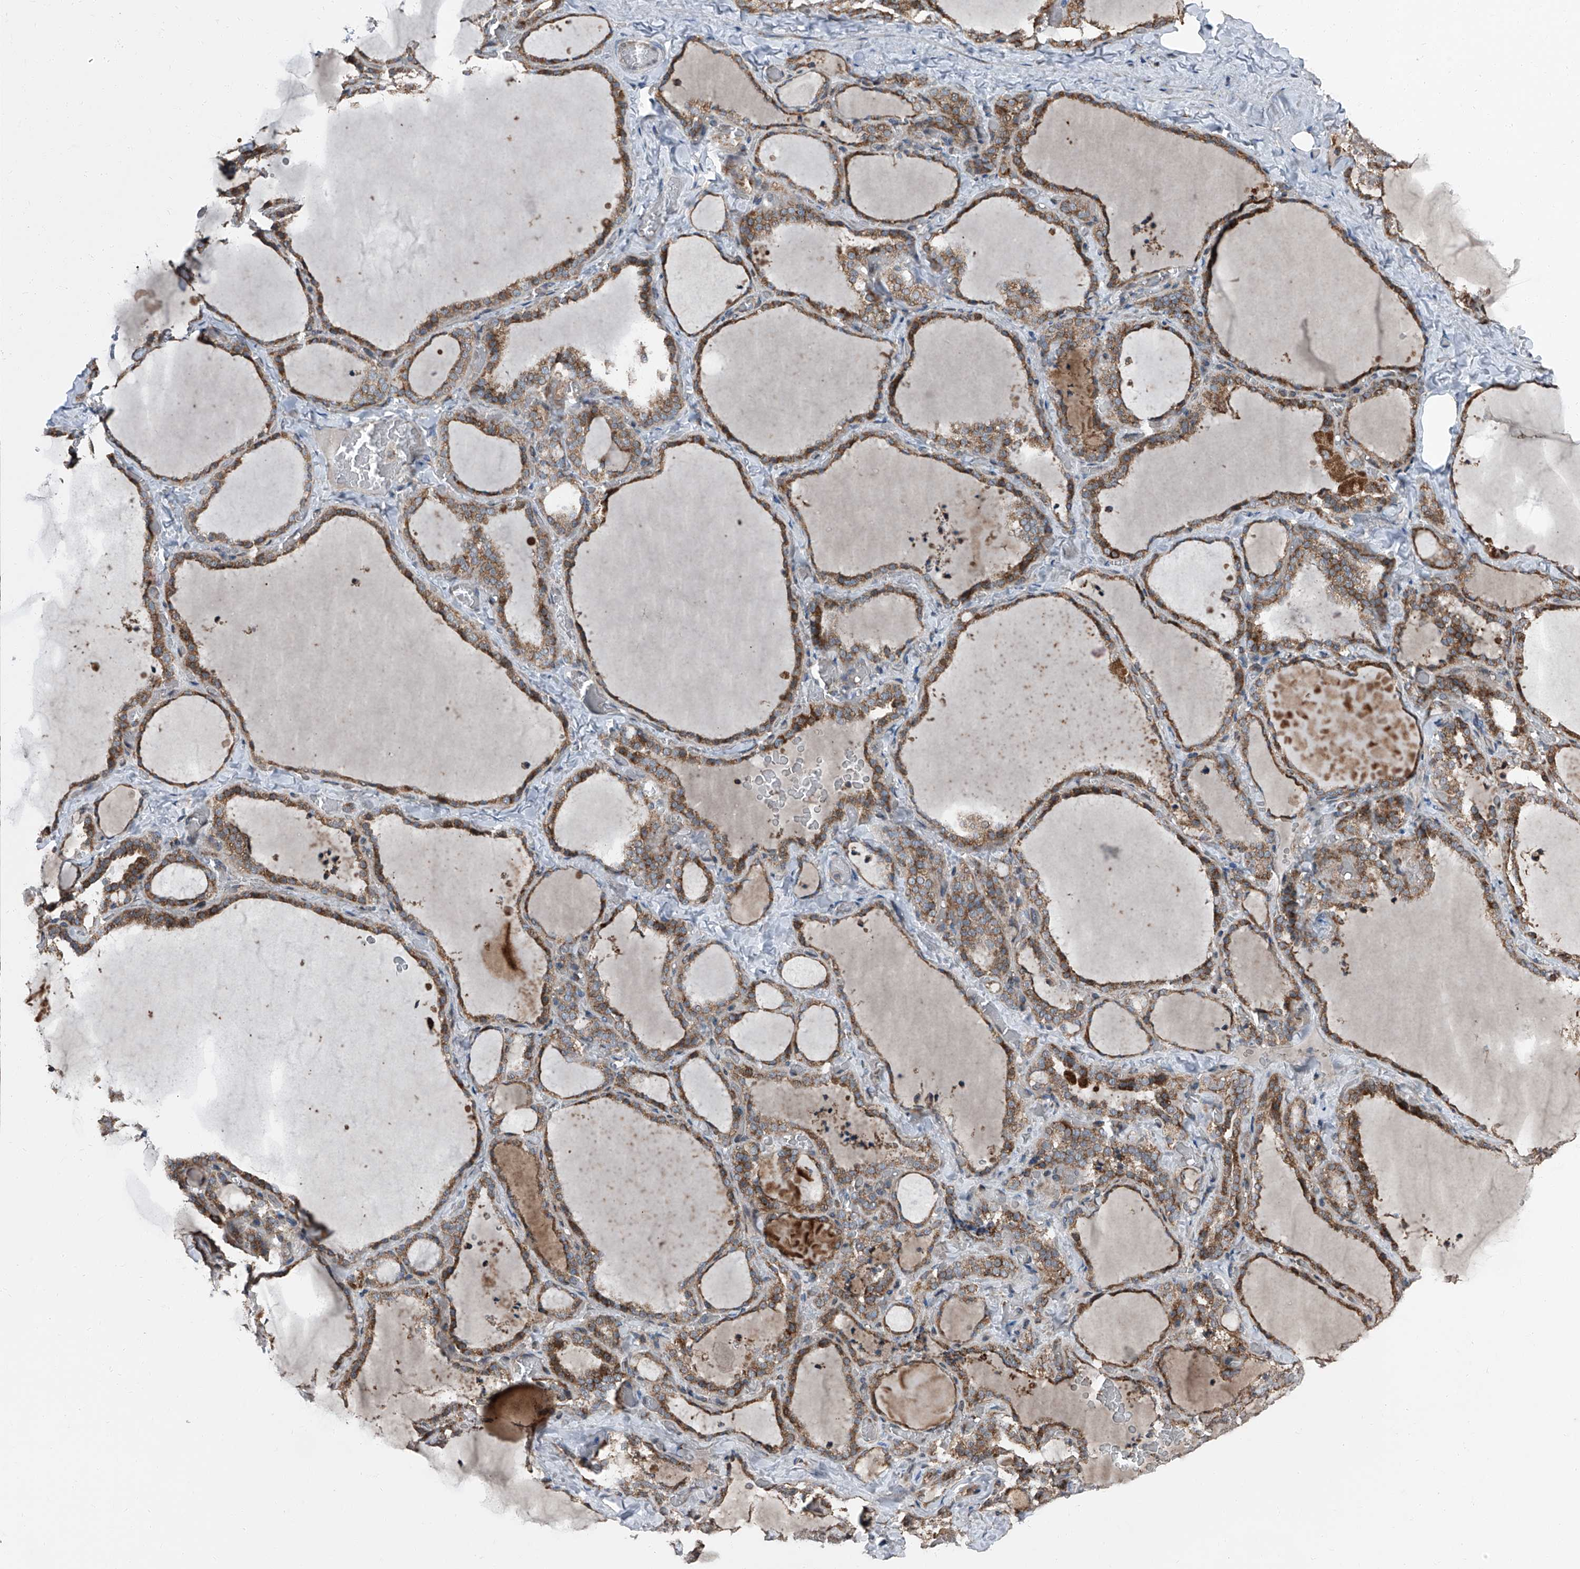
{"staining": {"intensity": "moderate", "quantity": ">75%", "location": "cytoplasmic/membranous"}, "tissue": "thyroid gland", "cell_type": "Glandular cells", "image_type": "normal", "snomed": [{"axis": "morphology", "description": "Normal tissue, NOS"}, {"axis": "topography", "description": "Thyroid gland"}], "caption": "The micrograph demonstrates staining of normal thyroid gland, revealing moderate cytoplasmic/membranous protein positivity (brown color) within glandular cells. The staining was performed using DAB (3,3'-diaminobenzidine), with brown indicating positive protein expression. Nuclei are stained blue with hematoxylin.", "gene": "LIMK1", "patient": {"sex": "female", "age": 22}}